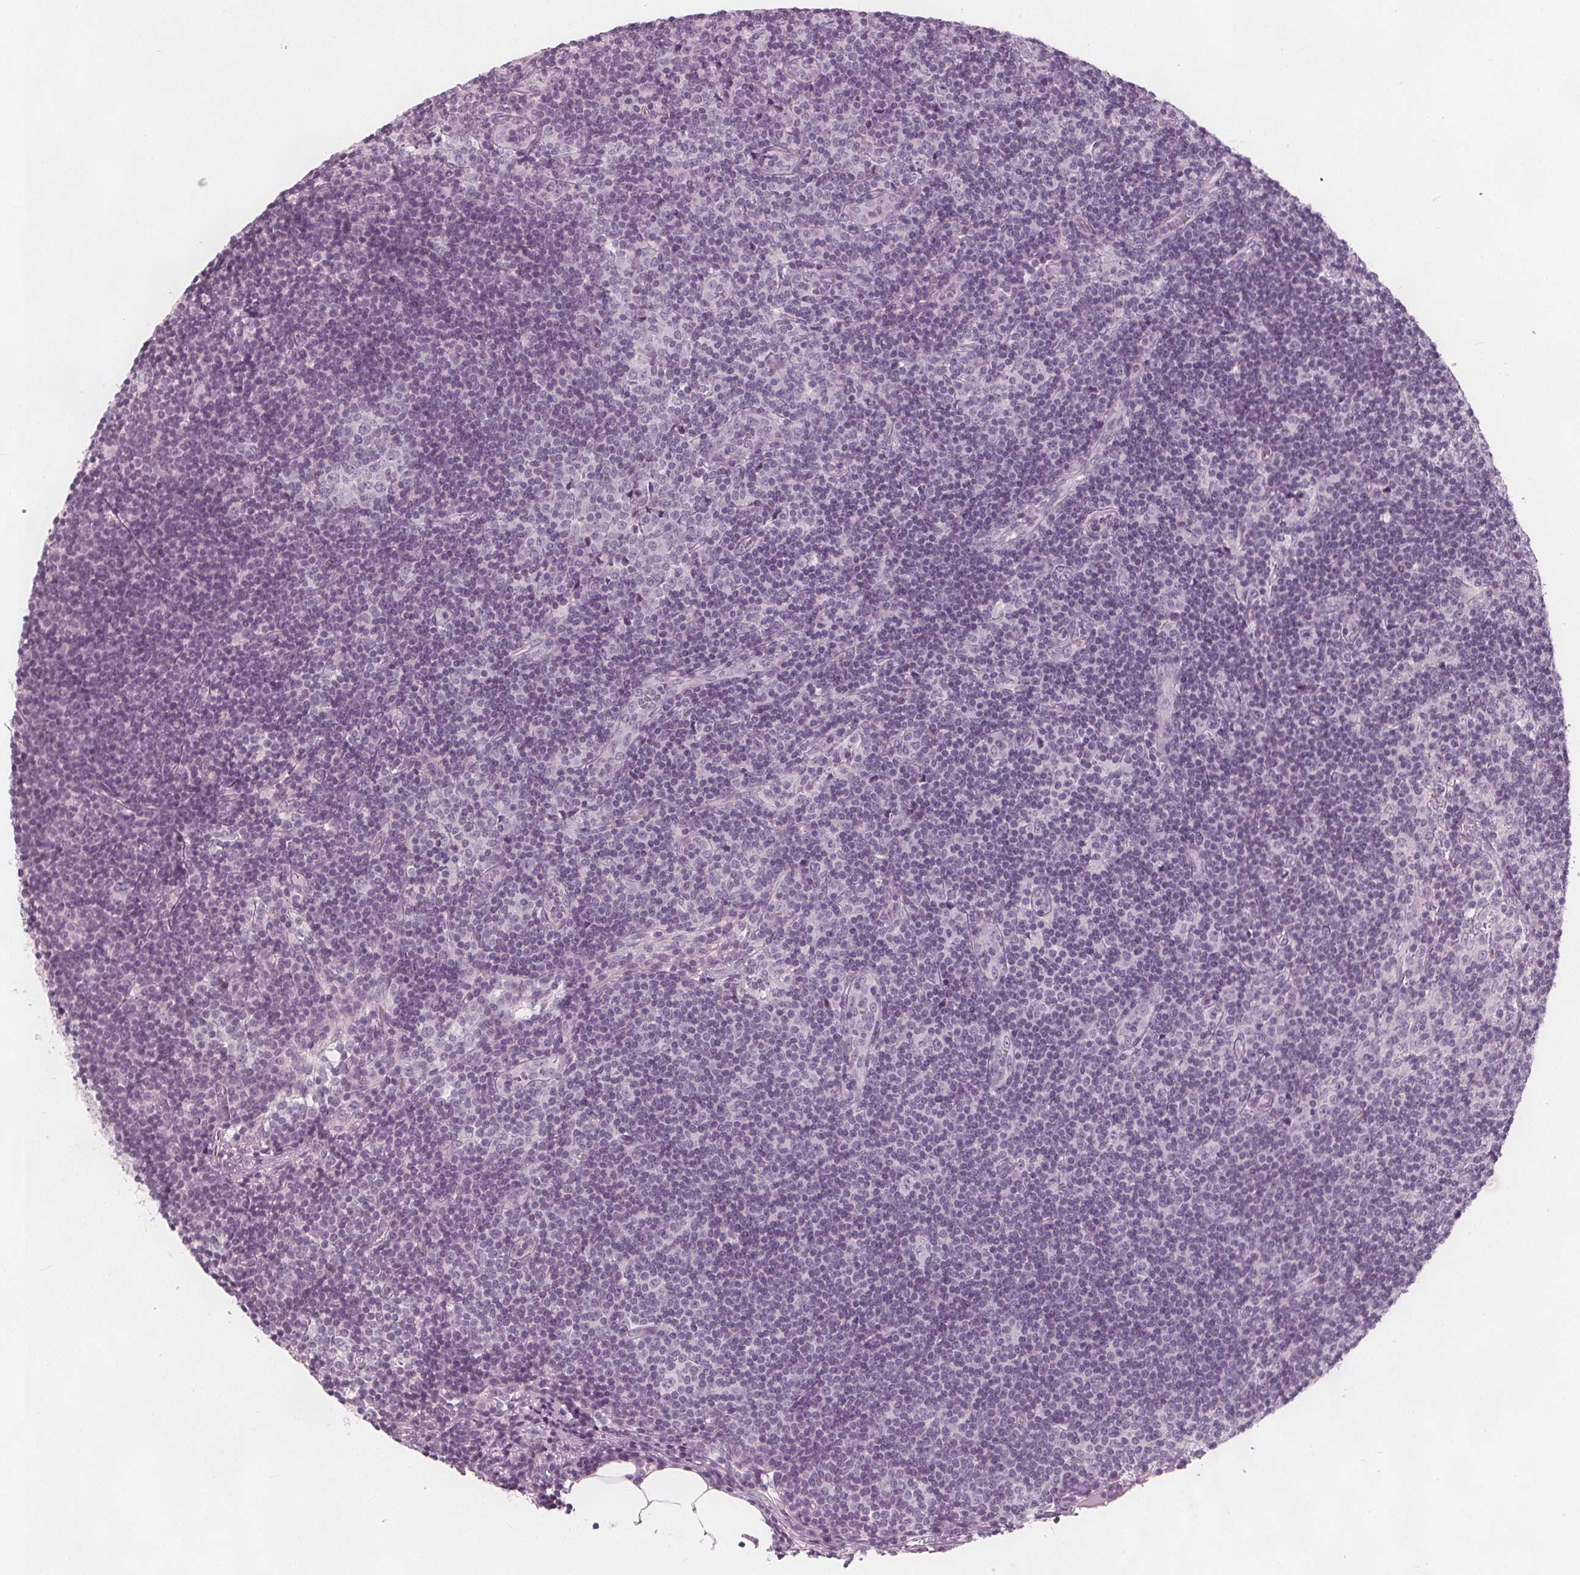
{"staining": {"intensity": "negative", "quantity": "none", "location": "none"}, "tissue": "lymph node", "cell_type": "Germinal center cells", "image_type": "normal", "snomed": [{"axis": "morphology", "description": "Normal tissue, NOS"}, {"axis": "topography", "description": "Lymph node"}], "caption": "The histopathology image displays no significant expression in germinal center cells of lymph node.", "gene": "BRSK1", "patient": {"sex": "female", "age": 41}}